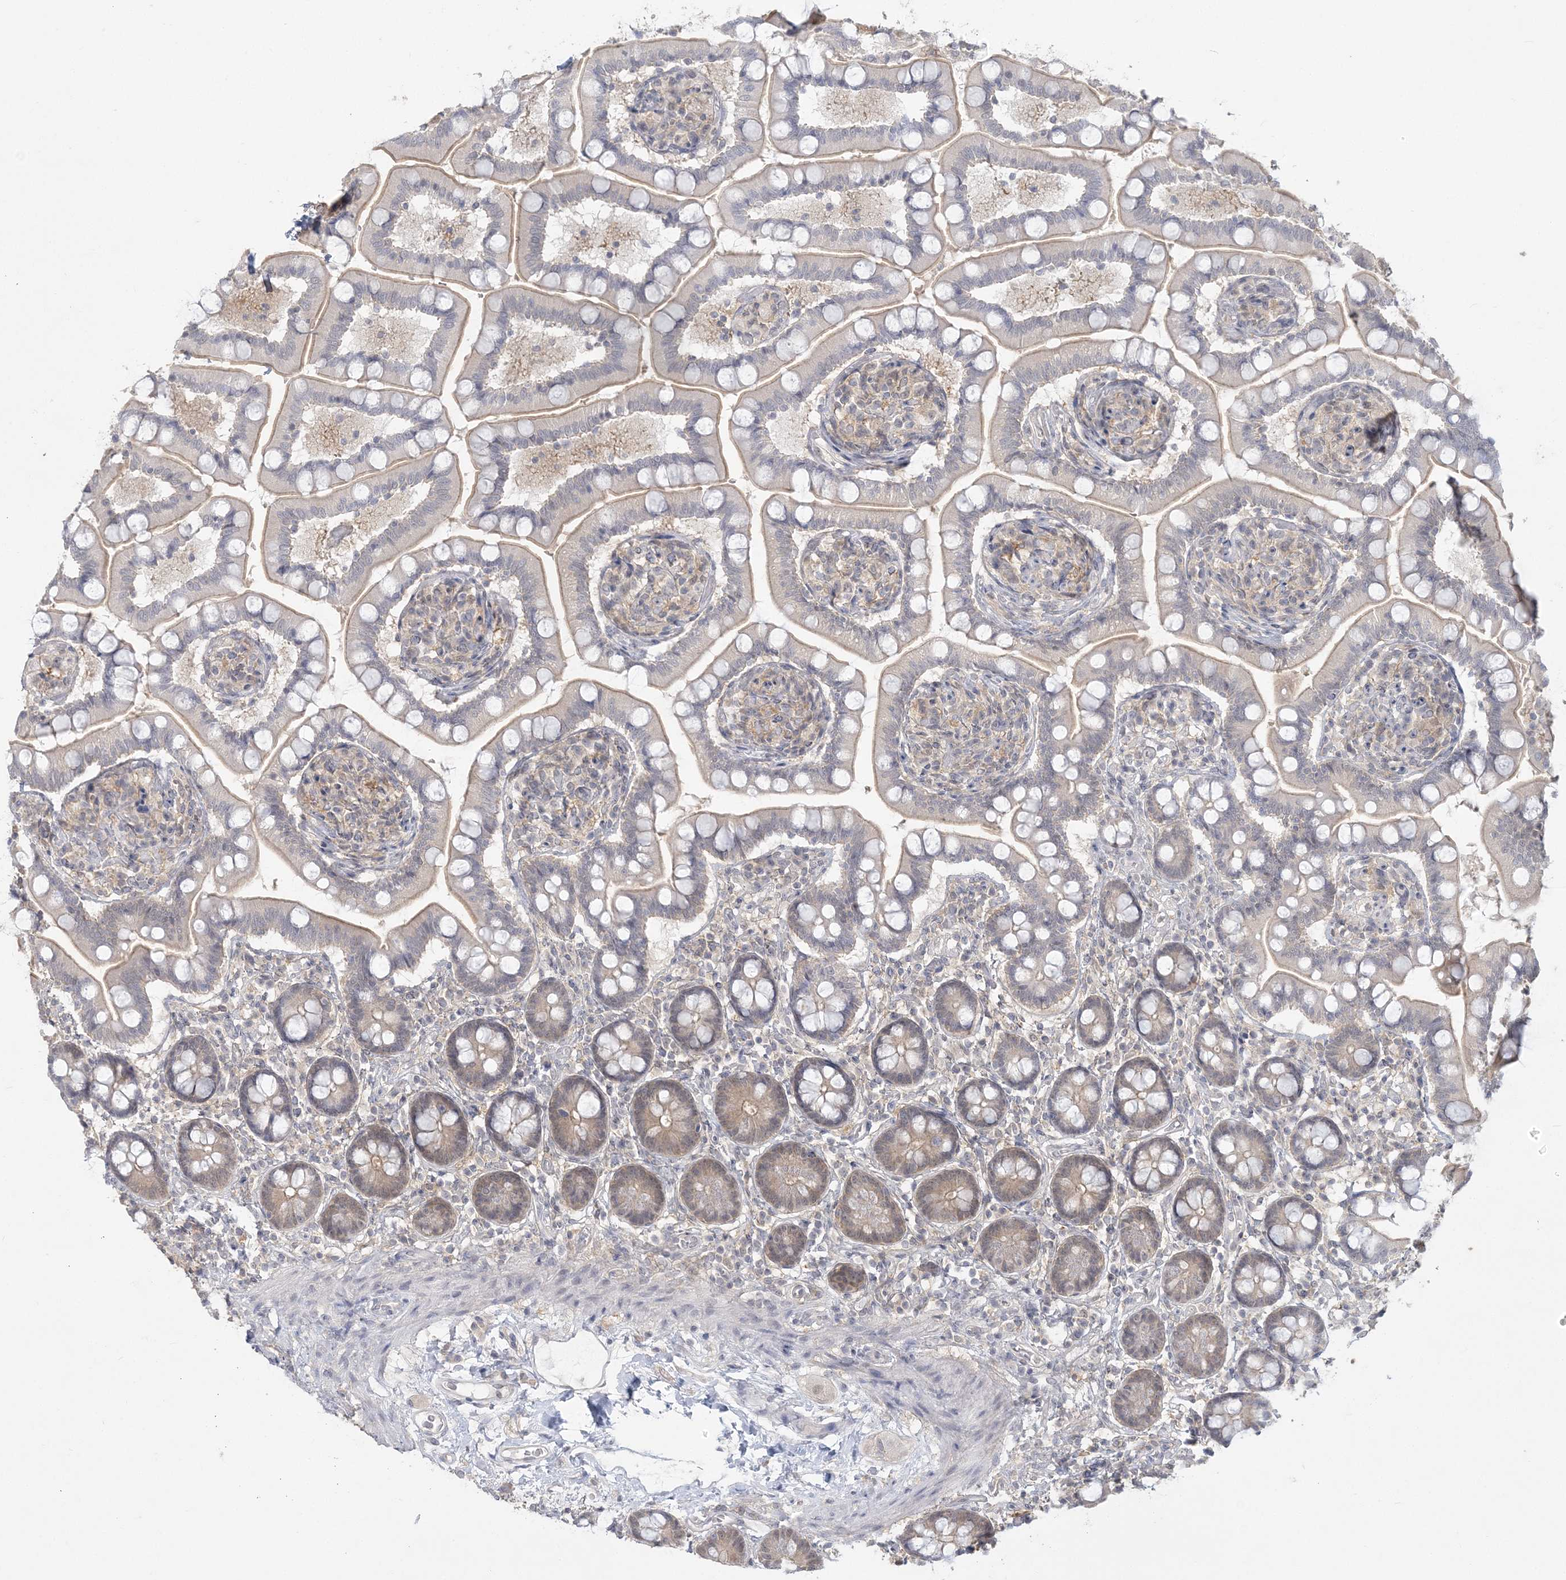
{"staining": {"intensity": "weak", "quantity": "25%-75%", "location": "cytoplasmic/membranous"}, "tissue": "small intestine", "cell_type": "Glandular cells", "image_type": "normal", "snomed": [{"axis": "morphology", "description": "Normal tissue, NOS"}, {"axis": "topography", "description": "Small intestine"}], "caption": "Protein expression analysis of benign small intestine exhibits weak cytoplasmic/membranous positivity in approximately 25%-75% of glandular cells.", "gene": "ANKS1A", "patient": {"sex": "female", "age": 64}}